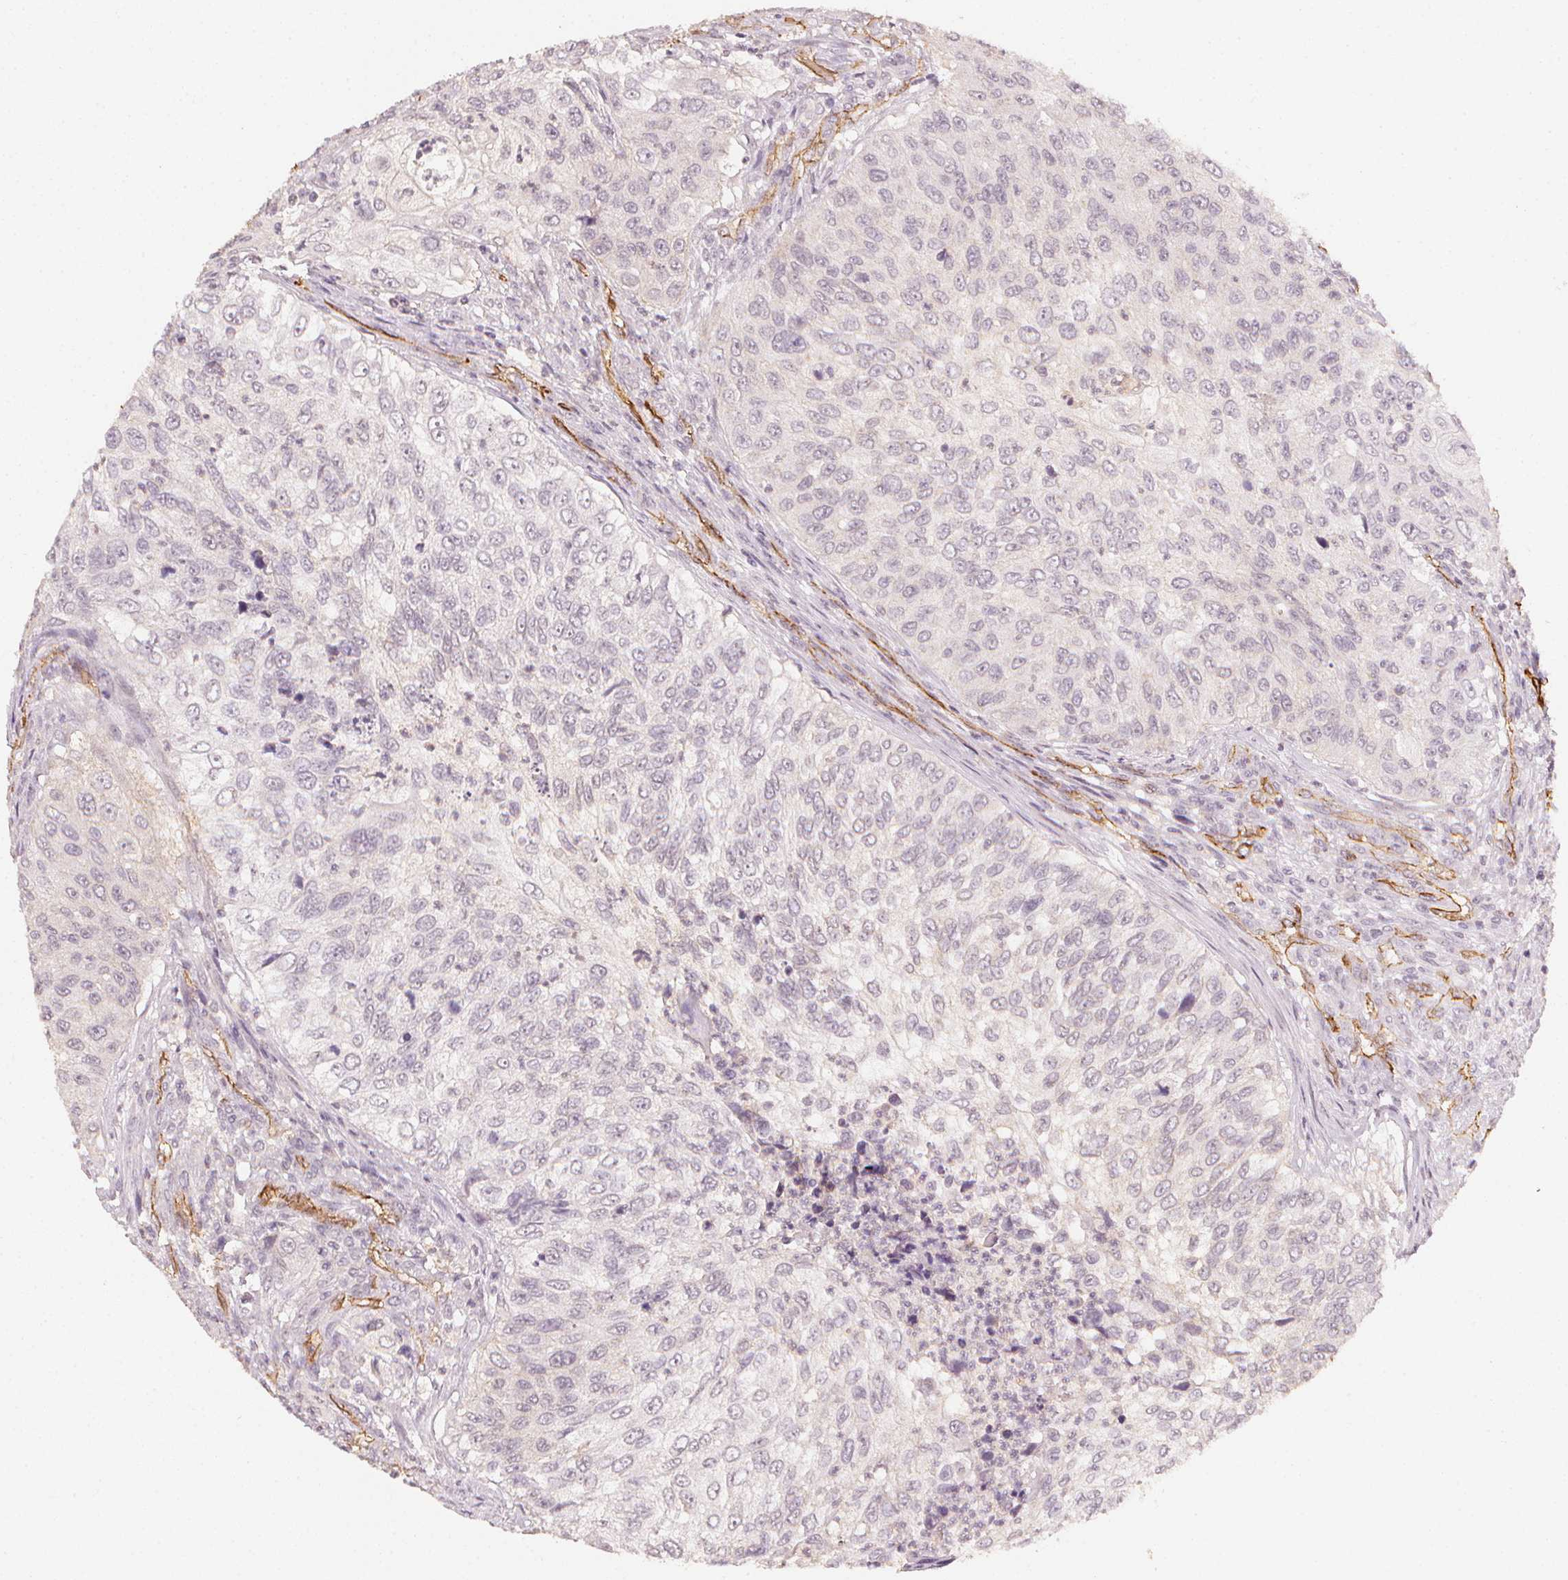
{"staining": {"intensity": "negative", "quantity": "none", "location": "none"}, "tissue": "urothelial cancer", "cell_type": "Tumor cells", "image_type": "cancer", "snomed": [{"axis": "morphology", "description": "Urothelial carcinoma, High grade"}, {"axis": "topography", "description": "Urinary bladder"}], "caption": "Immunohistochemistry micrograph of urothelial cancer stained for a protein (brown), which reveals no positivity in tumor cells. (DAB immunohistochemistry (IHC) with hematoxylin counter stain).", "gene": "CIB1", "patient": {"sex": "female", "age": 60}}